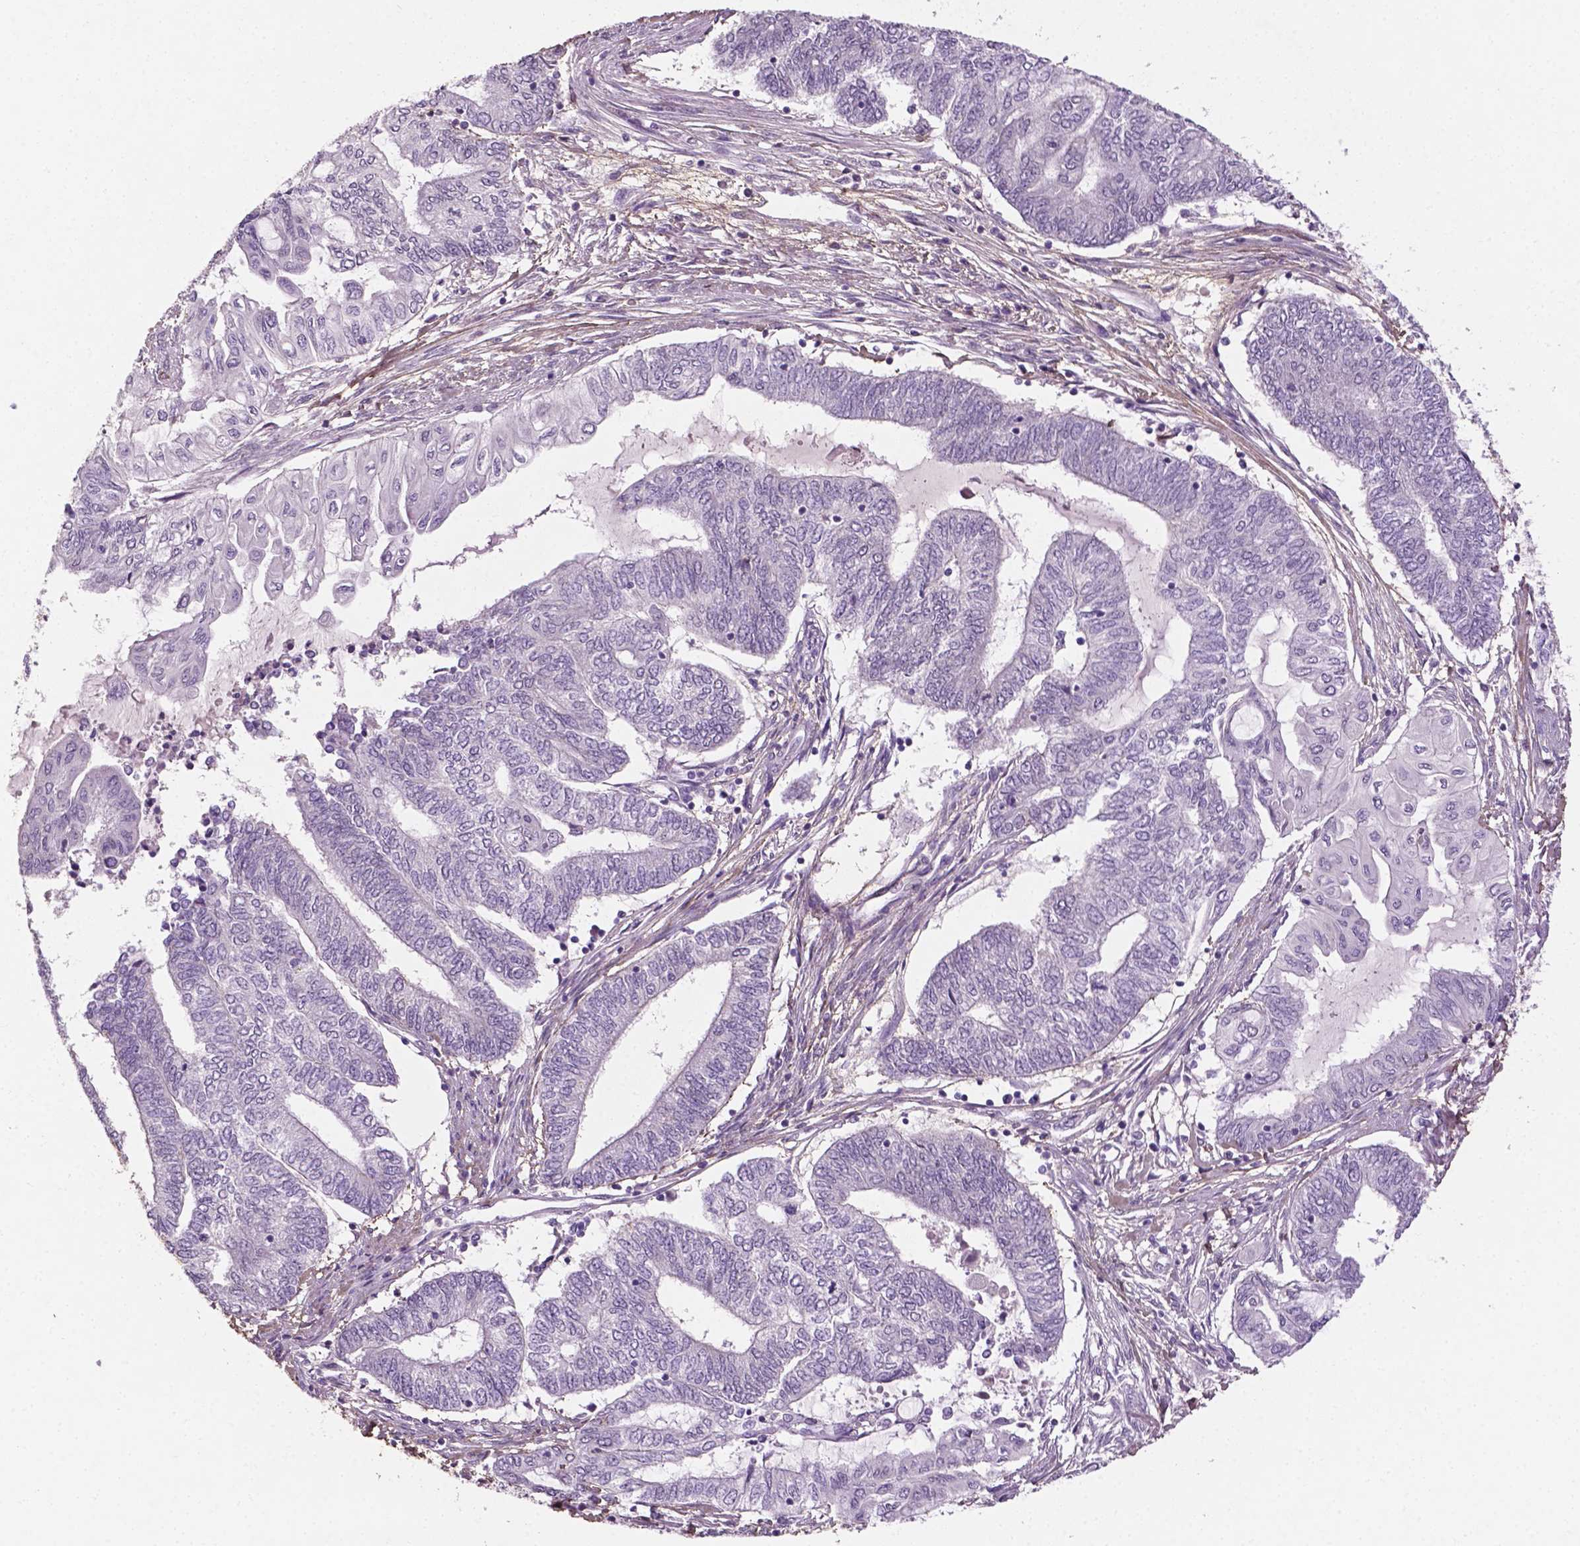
{"staining": {"intensity": "negative", "quantity": "none", "location": "none"}, "tissue": "endometrial cancer", "cell_type": "Tumor cells", "image_type": "cancer", "snomed": [{"axis": "morphology", "description": "Adenocarcinoma, NOS"}, {"axis": "topography", "description": "Uterus"}, {"axis": "topography", "description": "Endometrium"}], "caption": "Tumor cells show no significant expression in endometrial cancer (adenocarcinoma).", "gene": "DLG2", "patient": {"sex": "female", "age": 70}}